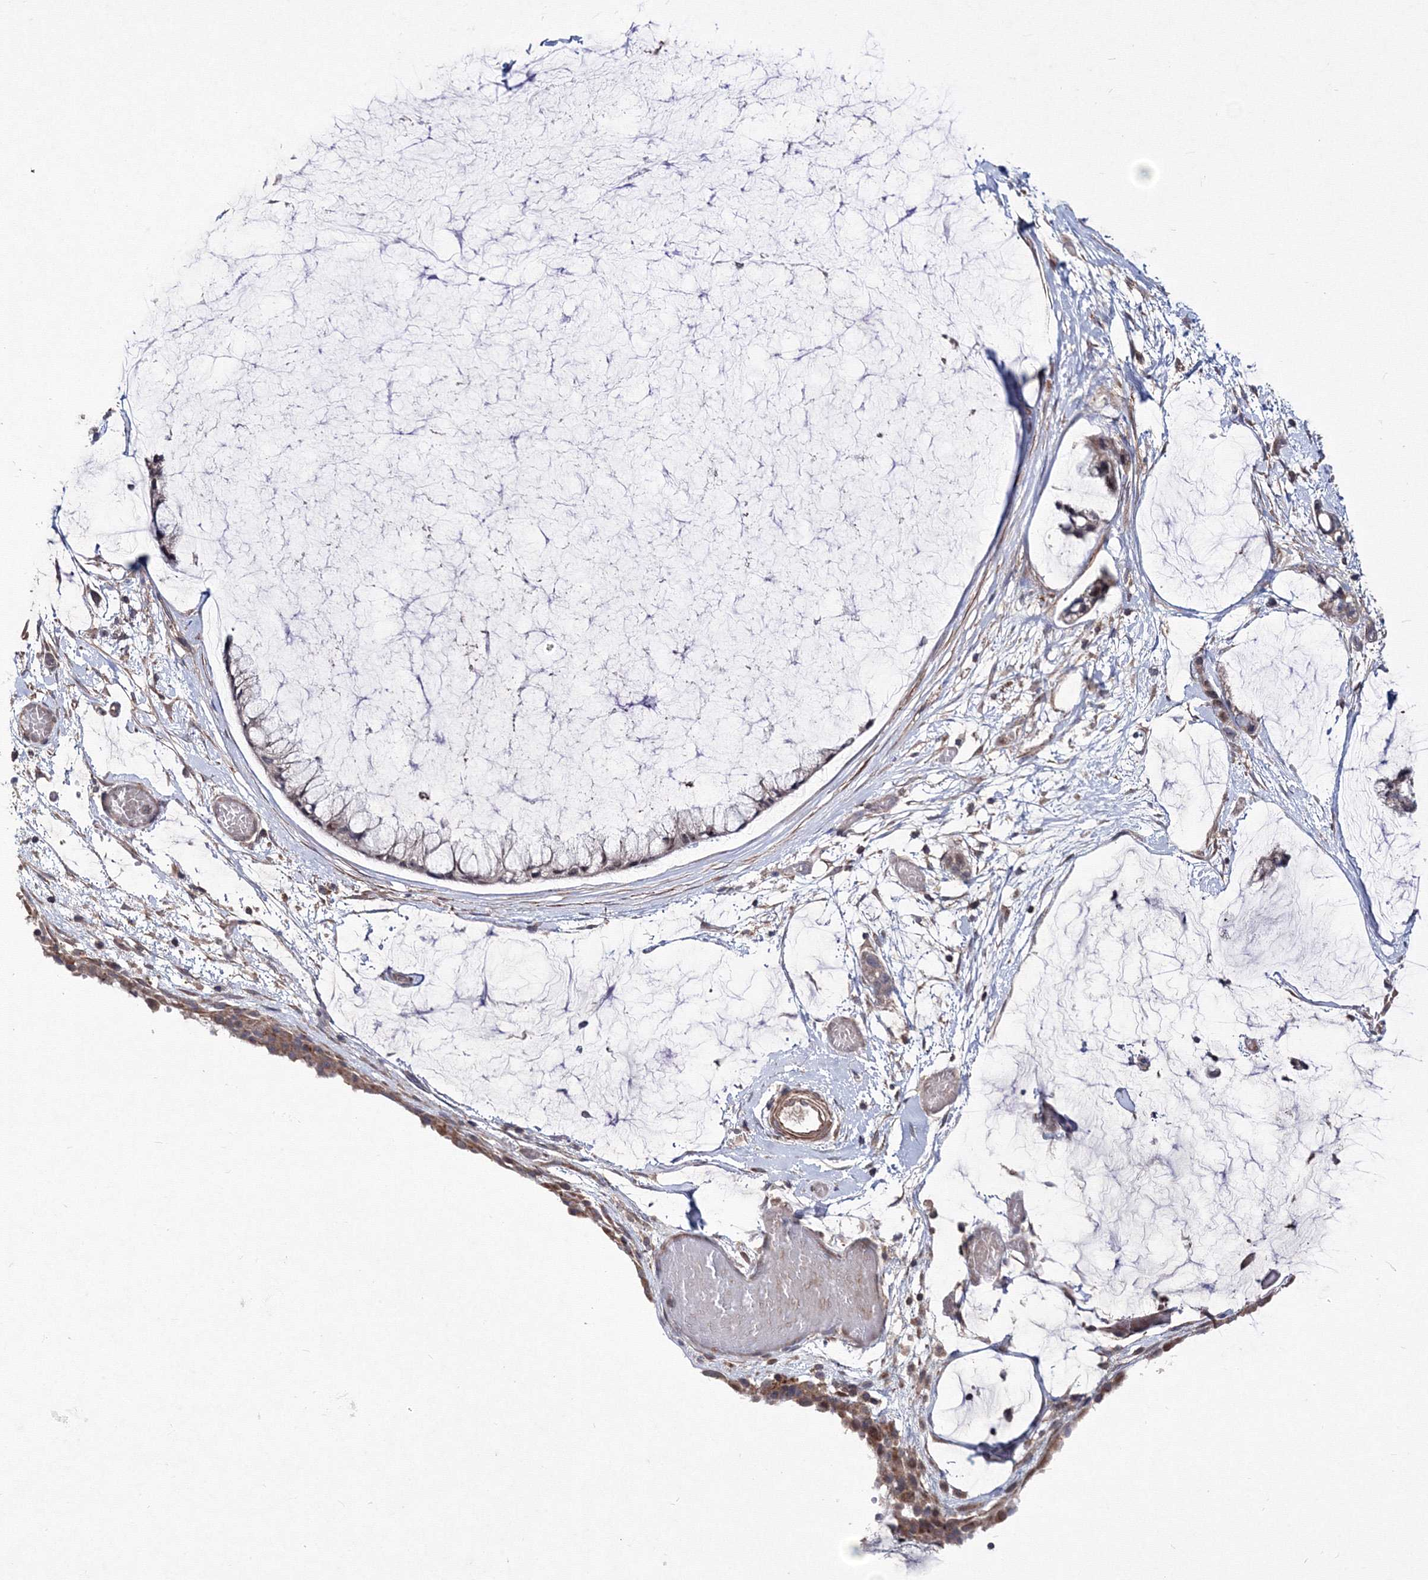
{"staining": {"intensity": "moderate", "quantity": "25%-75%", "location": "cytoplasmic/membranous"}, "tissue": "ovarian cancer", "cell_type": "Tumor cells", "image_type": "cancer", "snomed": [{"axis": "morphology", "description": "Cystadenocarcinoma, mucinous, NOS"}, {"axis": "topography", "description": "Ovary"}], "caption": "This is a photomicrograph of immunohistochemistry (IHC) staining of ovarian mucinous cystadenocarcinoma, which shows moderate staining in the cytoplasmic/membranous of tumor cells.", "gene": "PPP2R2B", "patient": {"sex": "female", "age": 39}}